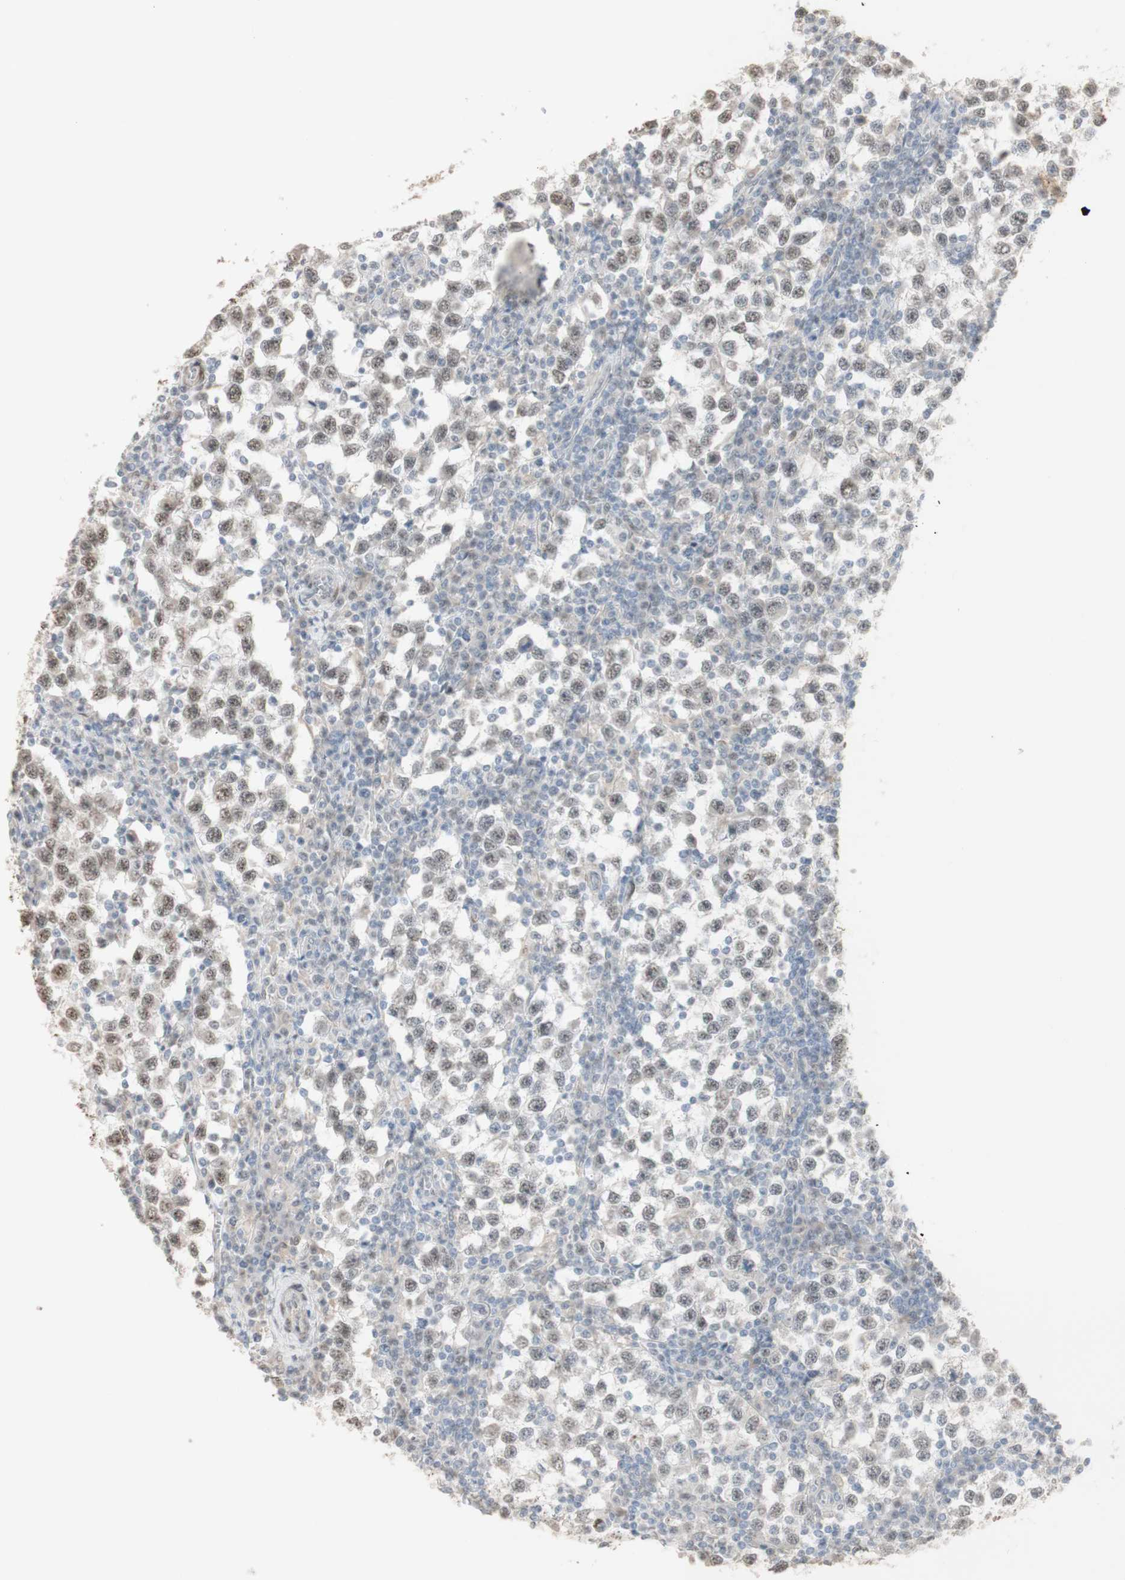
{"staining": {"intensity": "weak", "quantity": ">75%", "location": "cytoplasmic/membranous,nuclear"}, "tissue": "testis cancer", "cell_type": "Tumor cells", "image_type": "cancer", "snomed": [{"axis": "morphology", "description": "Seminoma, NOS"}, {"axis": "topography", "description": "Testis"}], "caption": "A high-resolution photomicrograph shows immunohistochemistry staining of testis cancer (seminoma), which reveals weak cytoplasmic/membranous and nuclear expression in about >75% of tumor cells. (DAB = brown stain, brightfield microscopy at high magnification).", "gene": "MUC3A", "patient": {"sex": "male", "age": 65}}